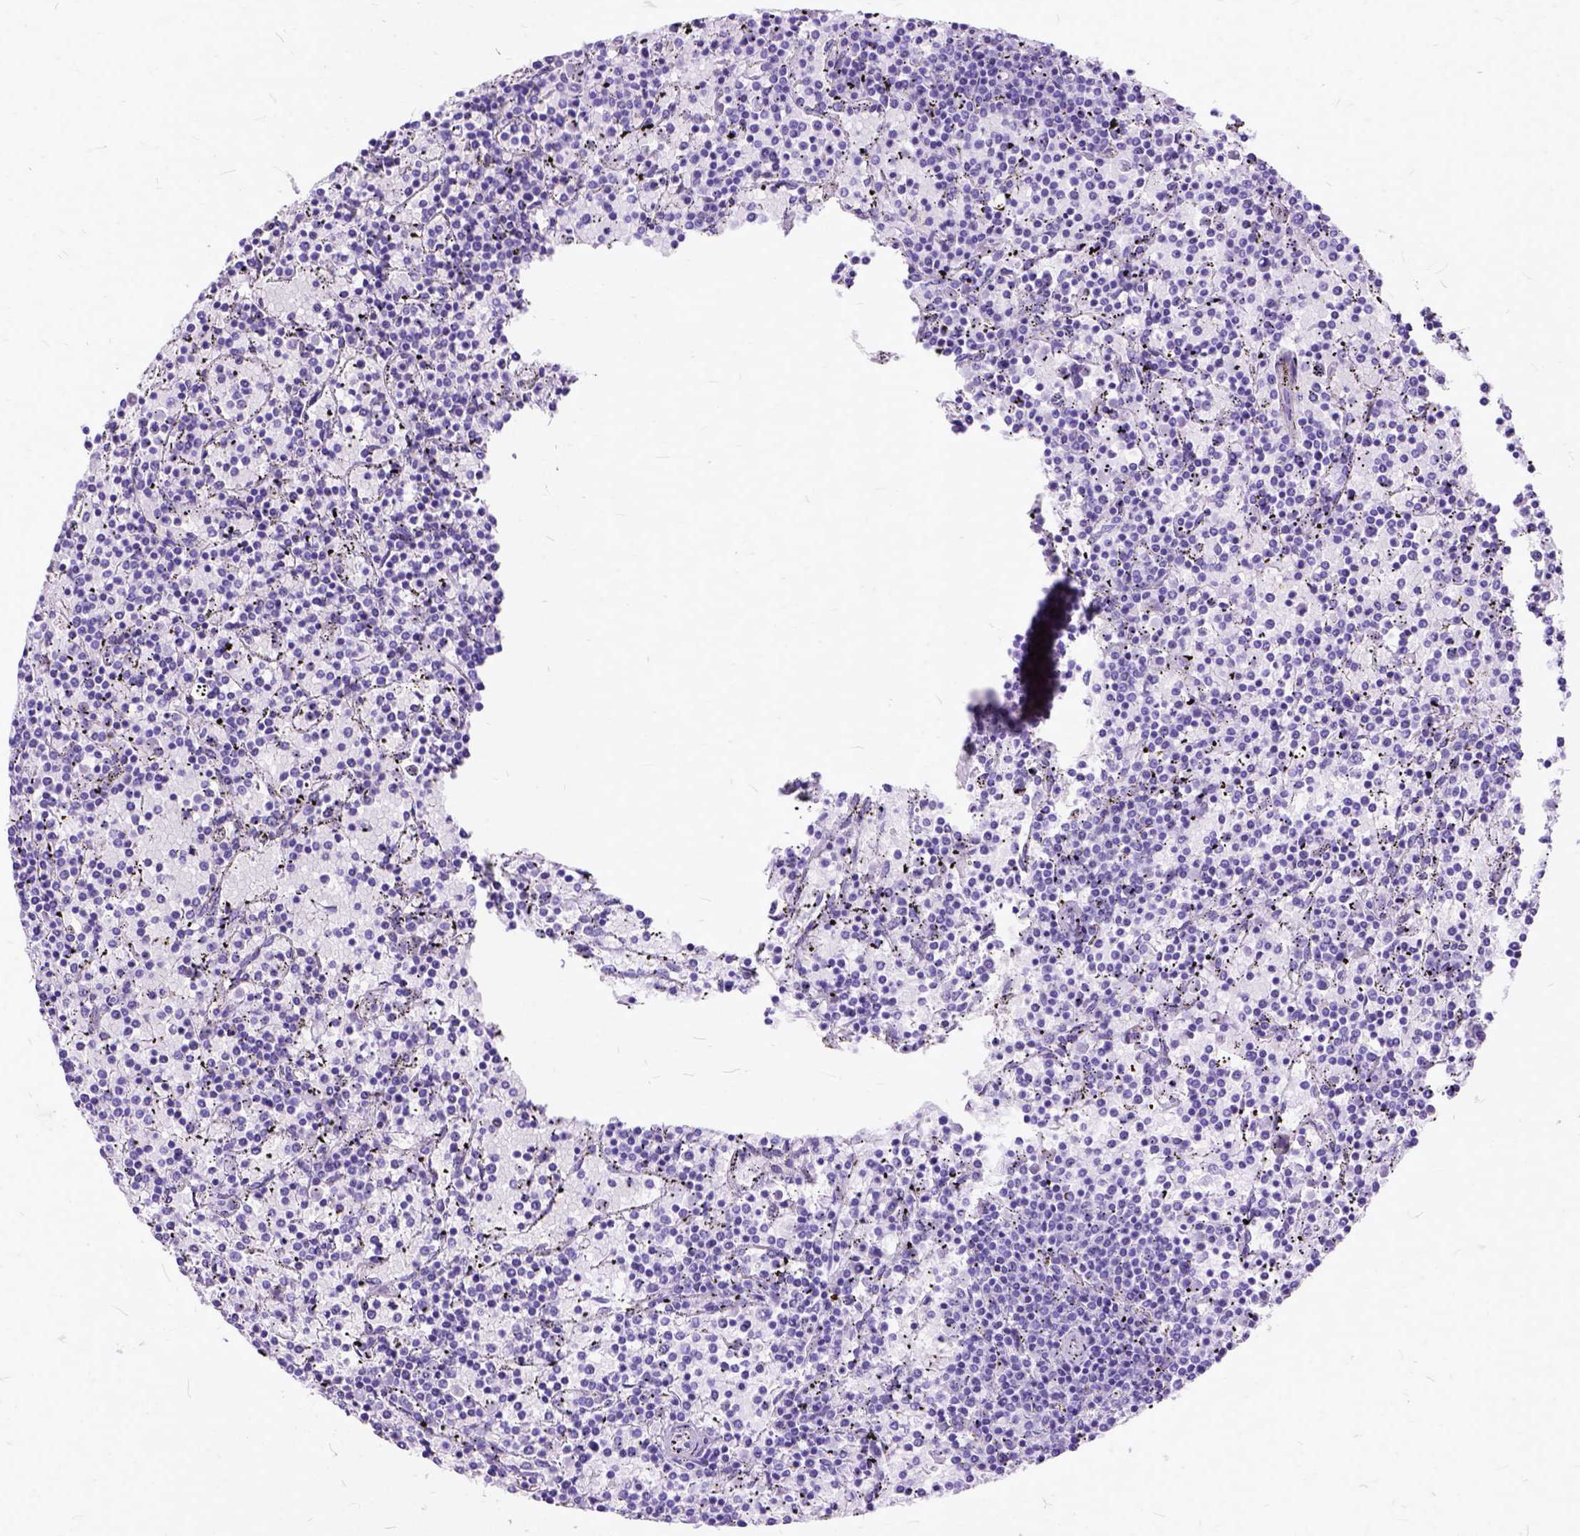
{"staining": {"intensity": "negative", "quantity": "none", "location": "none"}, "tissue": "lymphoma", "cell_type": "Tumor cells", "image_type": "cancer", "snomed": [{"axis": "morphology", "description": "Malignant lymphoma, non-Hodgkin's type, Low grade"}, {"axis": "topography", "description": "Spleen"}], "caption": "The image displays no significant staining in tumor cells of malignant lymphoma, non-Hodgkin's type (low-grade).", "gene": "C1QTNF3", "patient": {"sex": "female", "age": 77}}